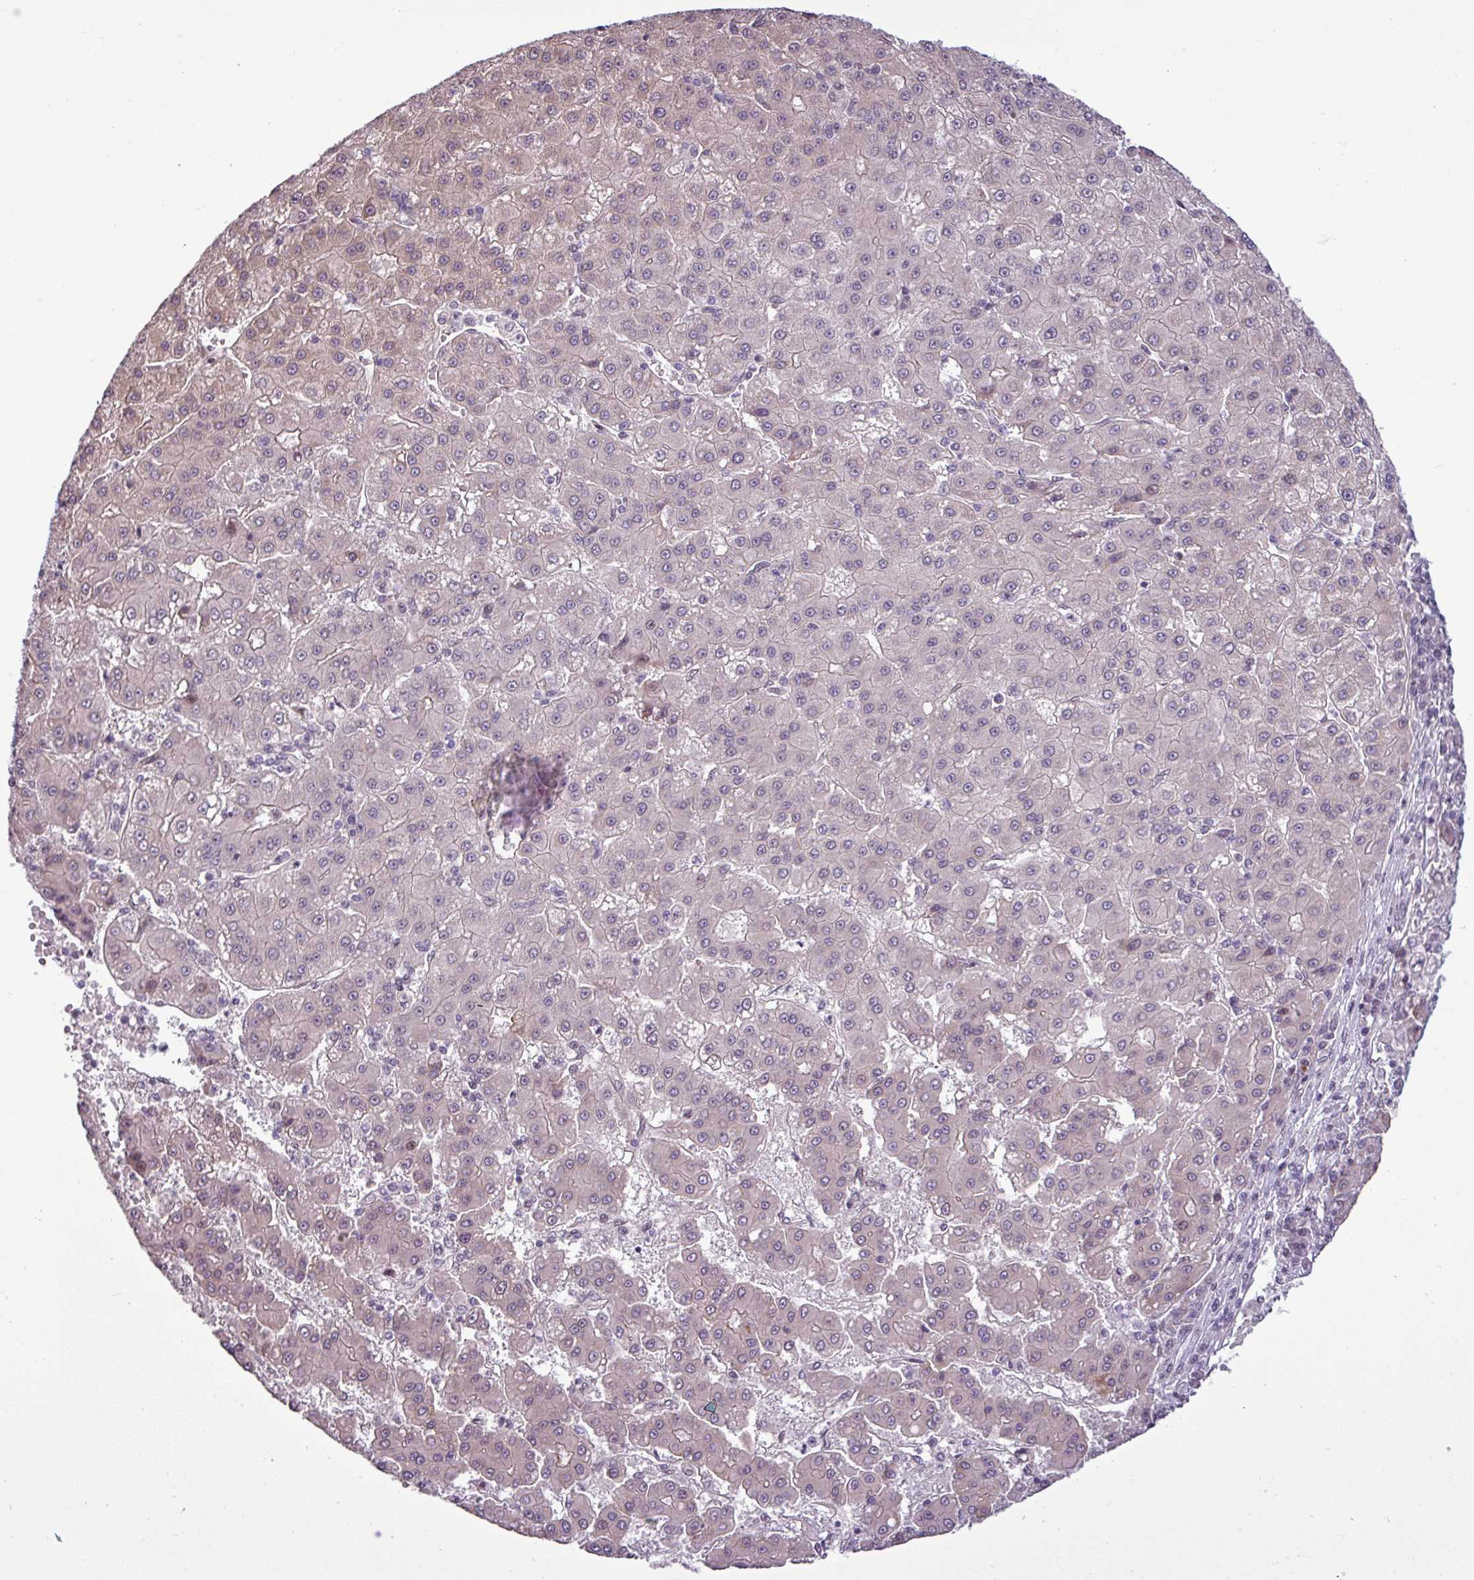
{"staining": {"intensity": "weak", "quantity": "<25%", "location": "cytoplasmic/membranous"}, "tissue": "liver cancer", "cell_type": "Tumor cells", "image_type": "cancer", "snomed": [{"axis": "morphology", "description": "Carcinoma, Hepatocellular, NOS"}, {"axis": "topography", "description": "Liver"}], "caption": "There is no significant positivity in tumor cells of liver cancer (hepatocellular carcinoma).", "gene": "GPT2", "patient": {"sex": "male", "age": 76}}